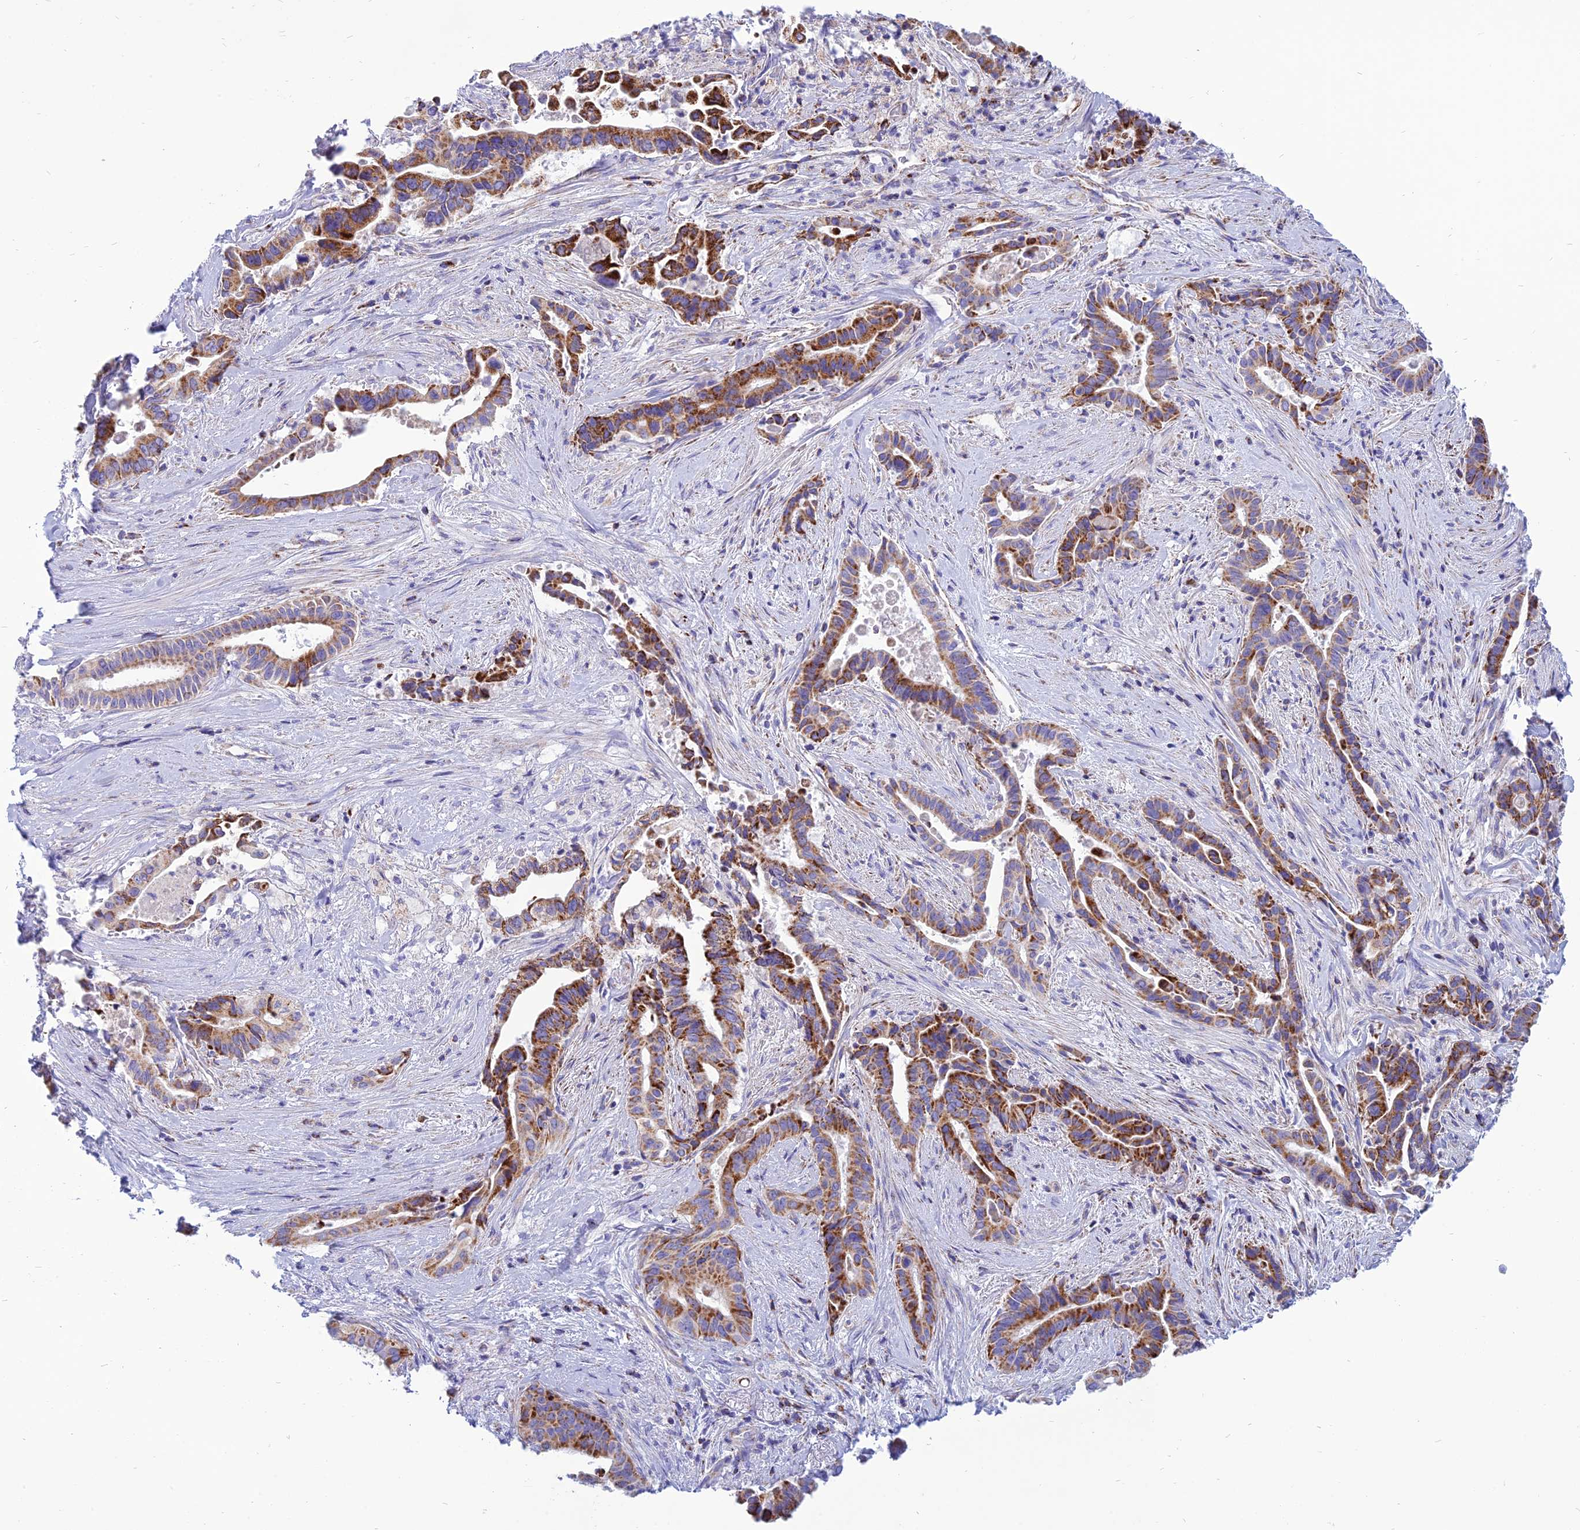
{"staining": {"intensity": "strong", "quantity": "25%-75%", "location": "cytoplasmic/membranous"}, "tissue": "pancreatic cancer", "cell_type": "Tumor cells", "image_type": "cancer", "snomed": [{"axis": "morphology", "description": "Adenocarcinoma, NOS"}, {"axis": "topography", "description": "Pancreas"}], "caption": "This micrograph exhibits immunohistochemistry staining of human pancreatic cancer, with high strong cytoplasmic/membranous positivity in approximately 25%-75% of tumor cells.", "gene": "PACC1", "patient": {"sex": "female", "age": 77}}